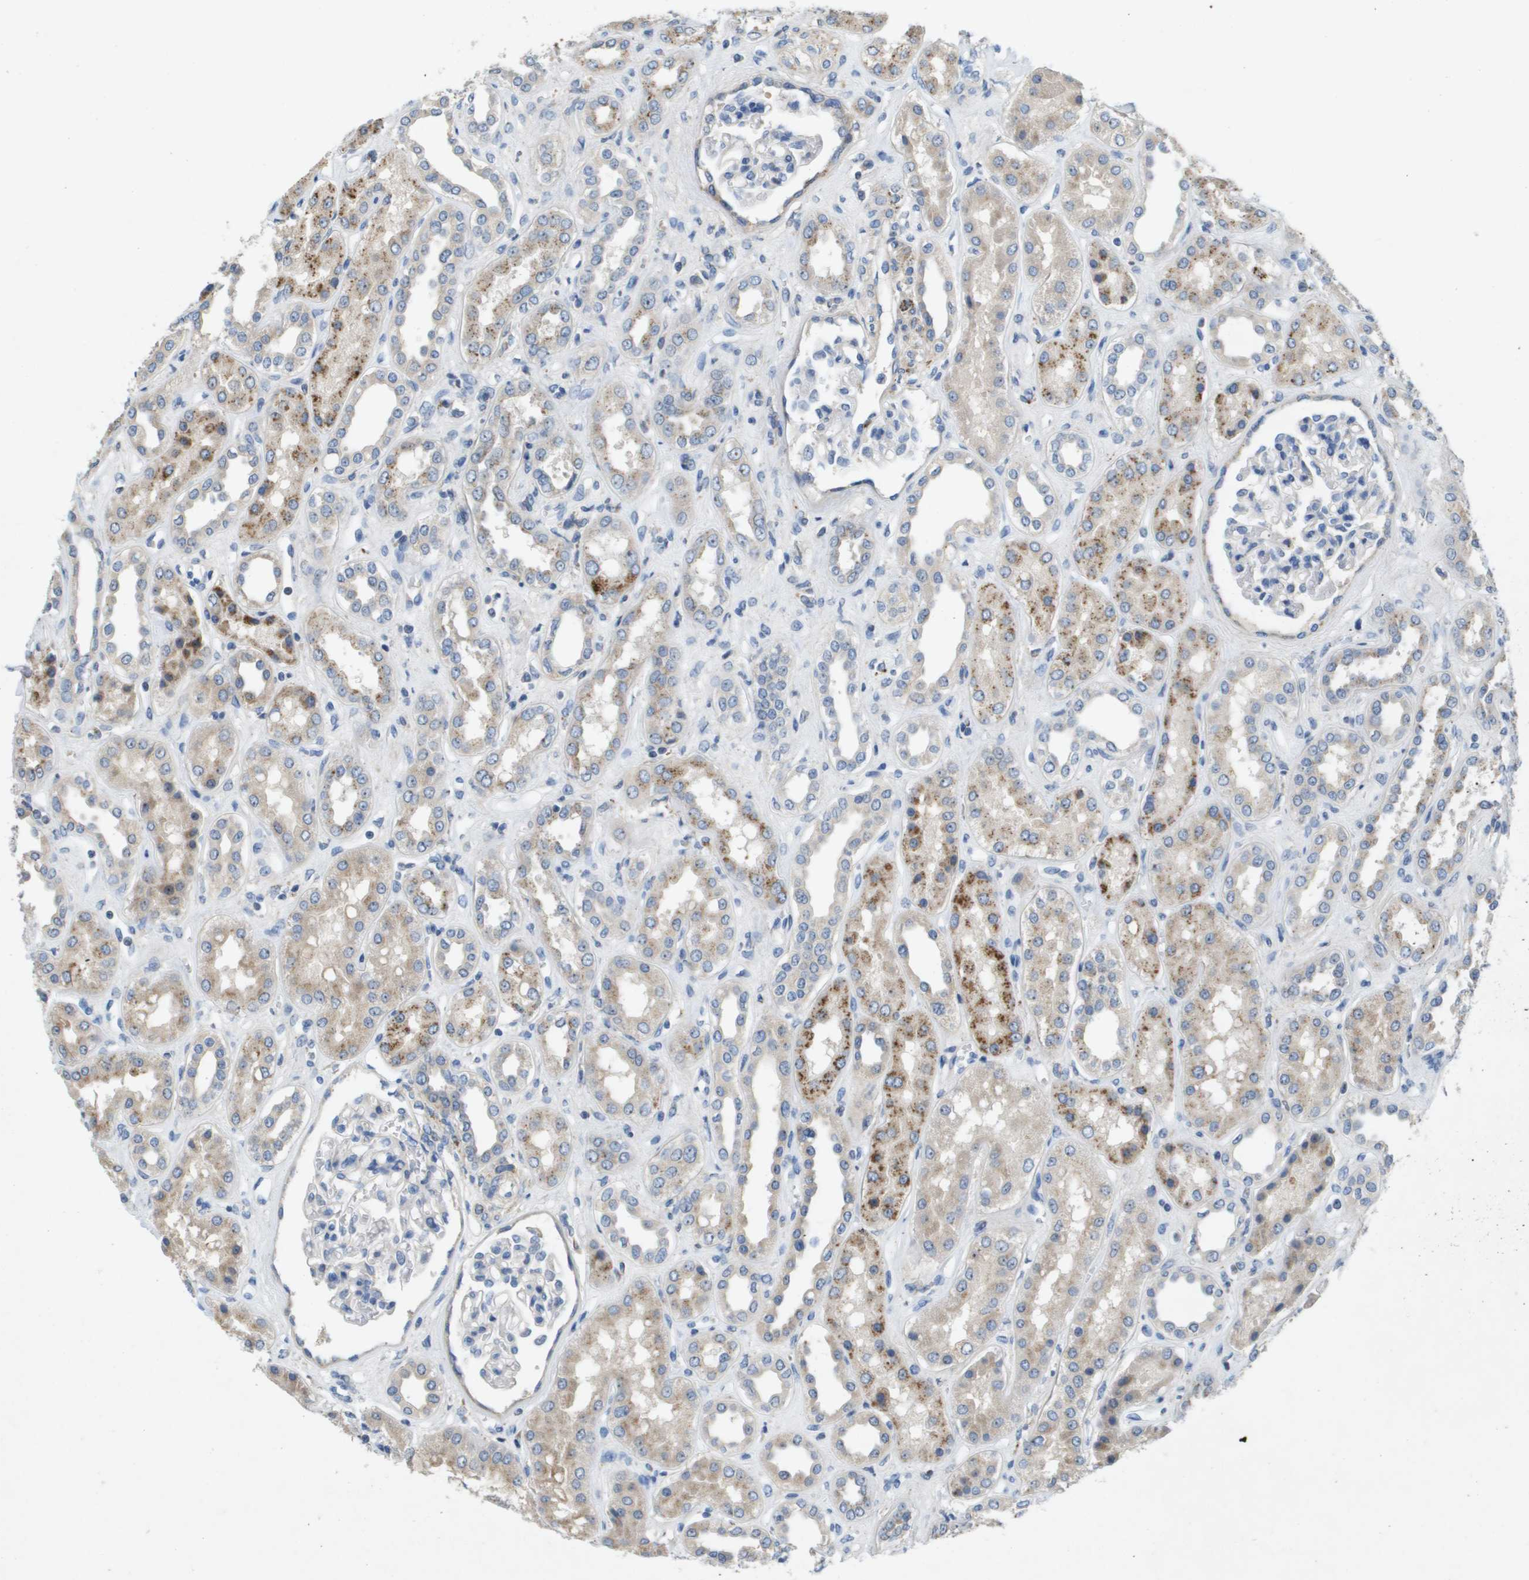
{"staining": {"intensity": "negative", "quantity": "none", "location": "none"}, "tissue": "kidney", "cell_type": "Cells in glomeruli", "image_type": "normal", "snomed": [{"axis": "morphology", "description": "Normal tissue, NOS"}, {"axis": "topography", "description": "Kidney"}], "caption": "Photomicrograph shows no protein expression in cells in glomeruli of unremarkable kidney.", "gene": "B3GNT5", "patient": {"sex": "male", "age": 59}}